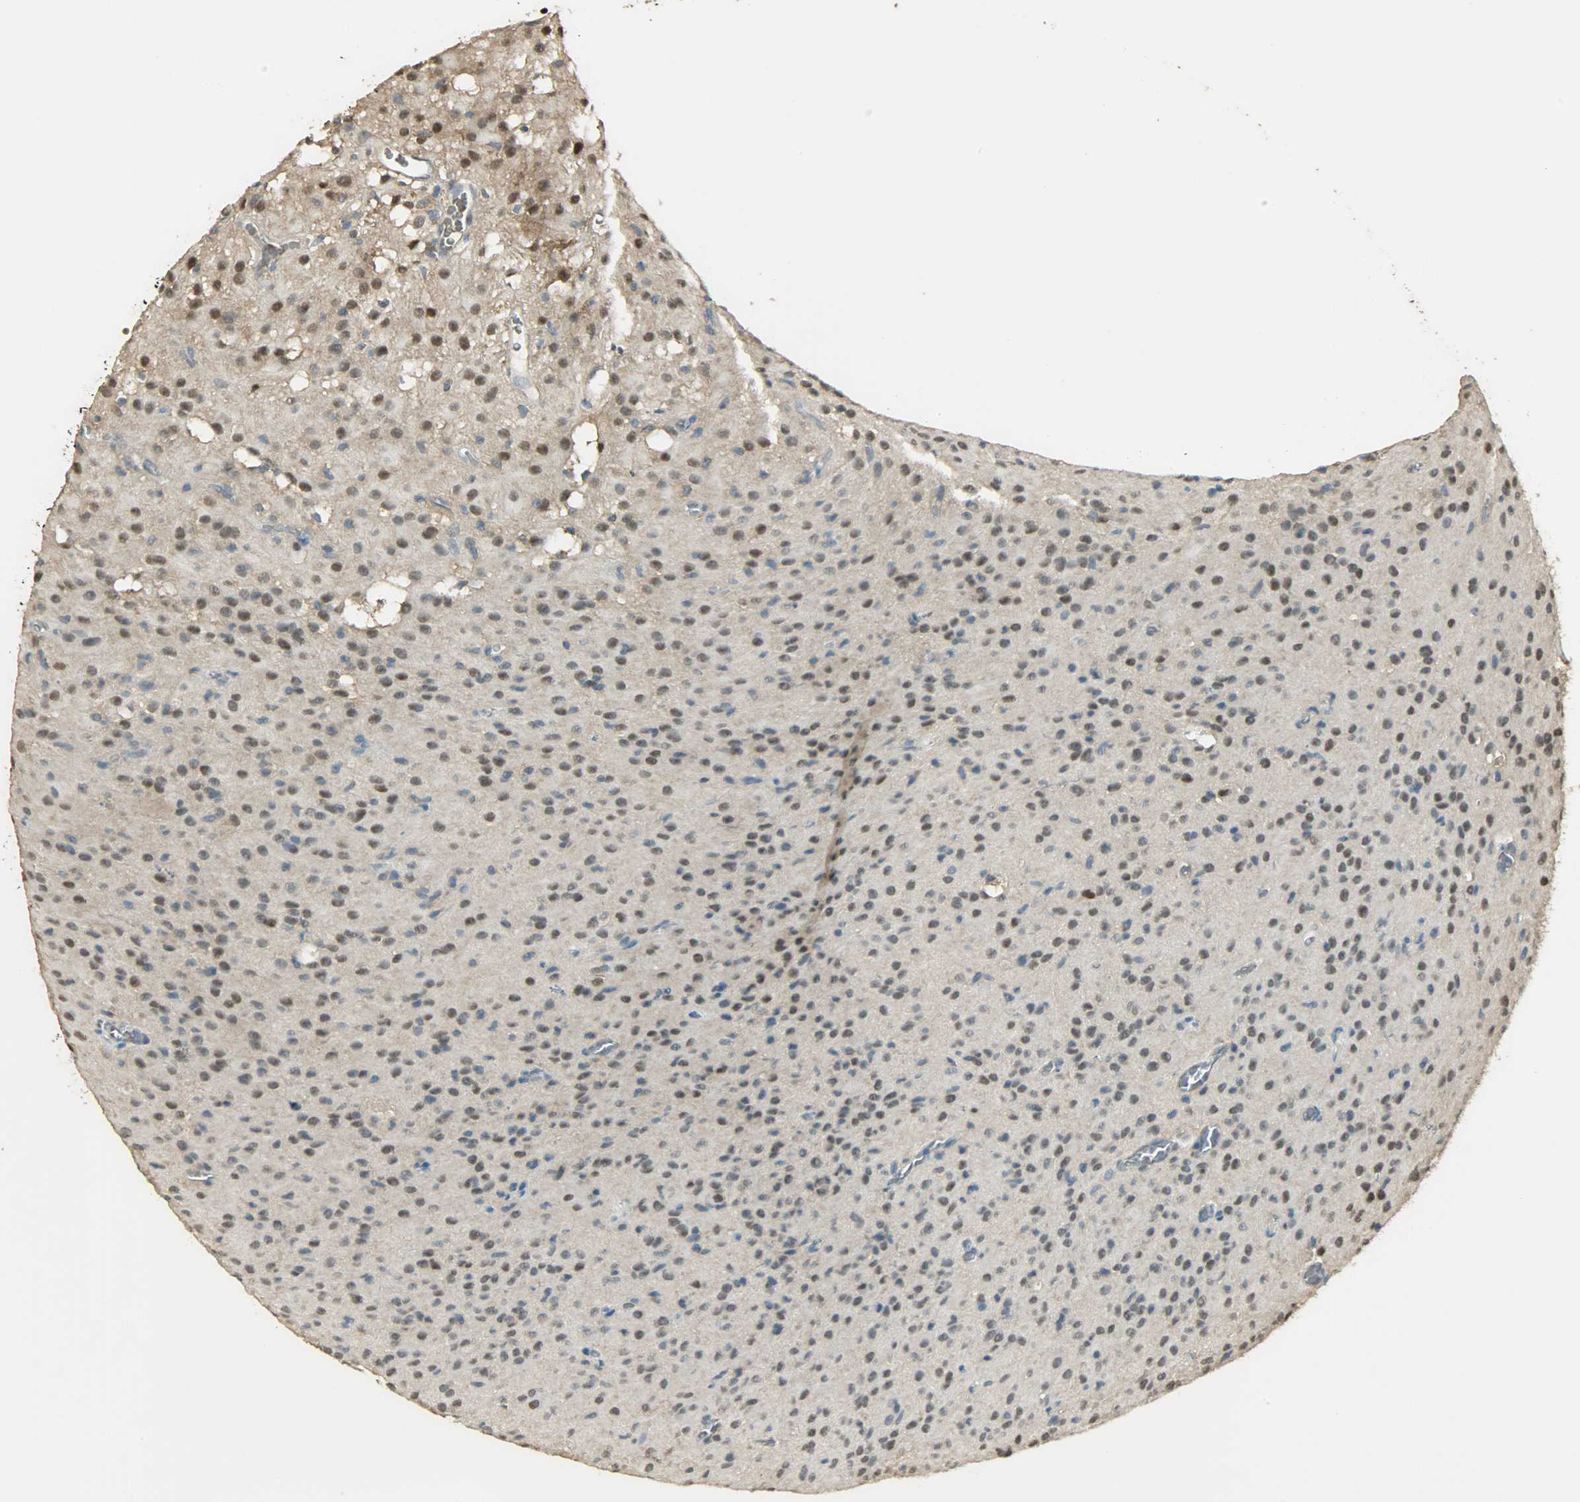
{"staining": {"intensity": "moderate", "quantity": "25%-75%", "location": "nuclear"}, "tissue": "glioma", "cell_type": "Tumor cells", "image_type": "cancer", "snomed": [{"axis": "morphology", "description": "Glioma, malignant, High grade"}, {"axis": "topography", "description": "Brain"}], "caption": "Moderate nuclear staining is present in about 25%-75% of tumor cells in glioma.", "gene": "PRMT5", "patient": {"sex": "female", "age": 59}}